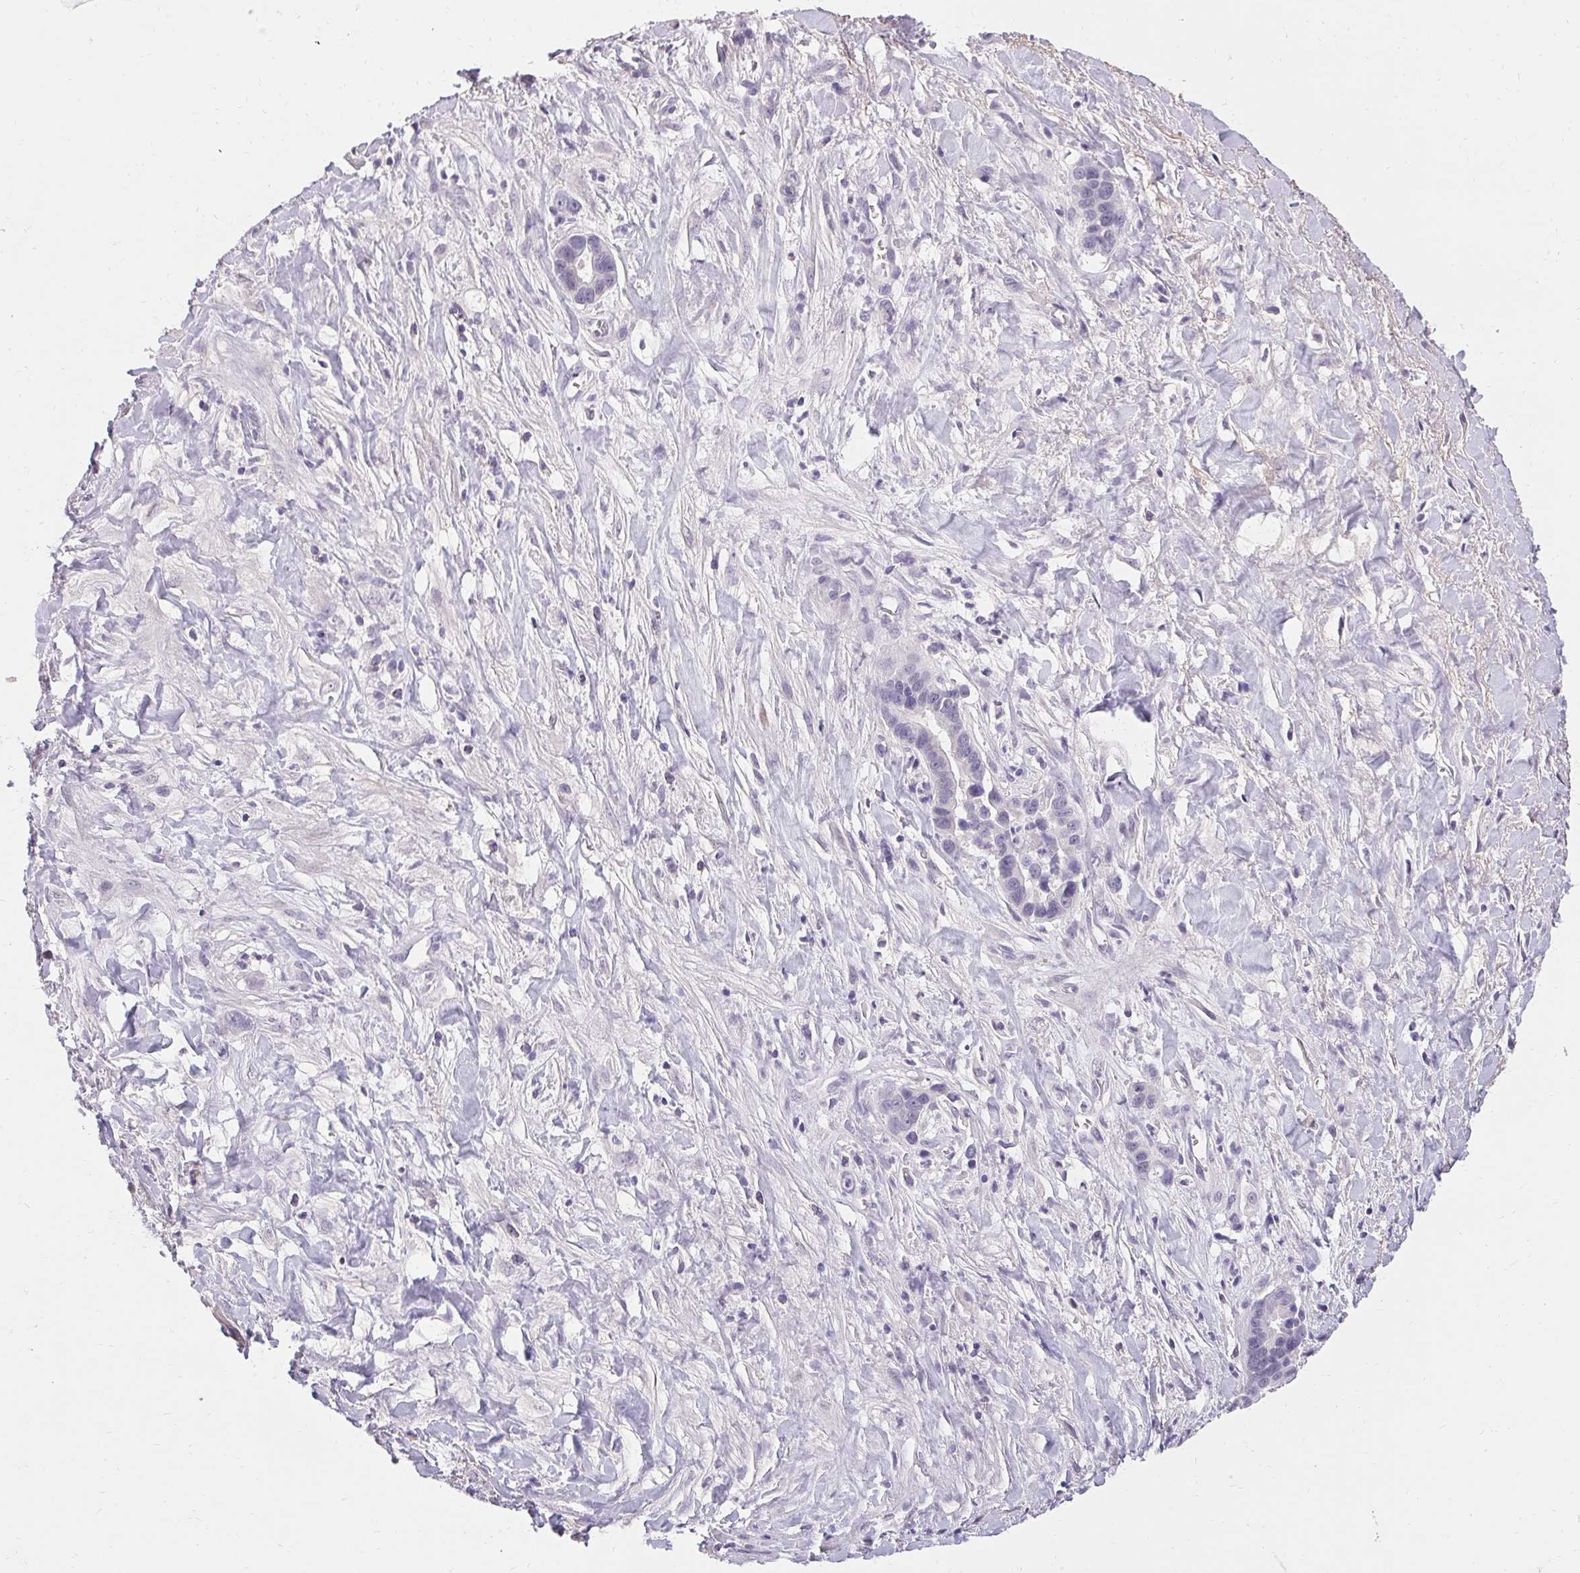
{"staining": {"intensity": "negative", "quantity": "none", "location": "none"}, "tissue": "liver cancer", "cell_type": "Tumor cells", "image_type": "cancer", "snomed": [{"axis": "morphology", "description": "Cholangiocarcinoma"}, {"axis": "topography", "description": "Liver"}], "caption": "High magnification brightfield microscopy of liver cancer stained with DAB (3,3'-diaminobenzidine) (brown) and counterstained with hematoxylin (blue): tumor cells show no significant positivity.", "gene": "PMEL", "patient": {"sex": "female", "age": 79}}